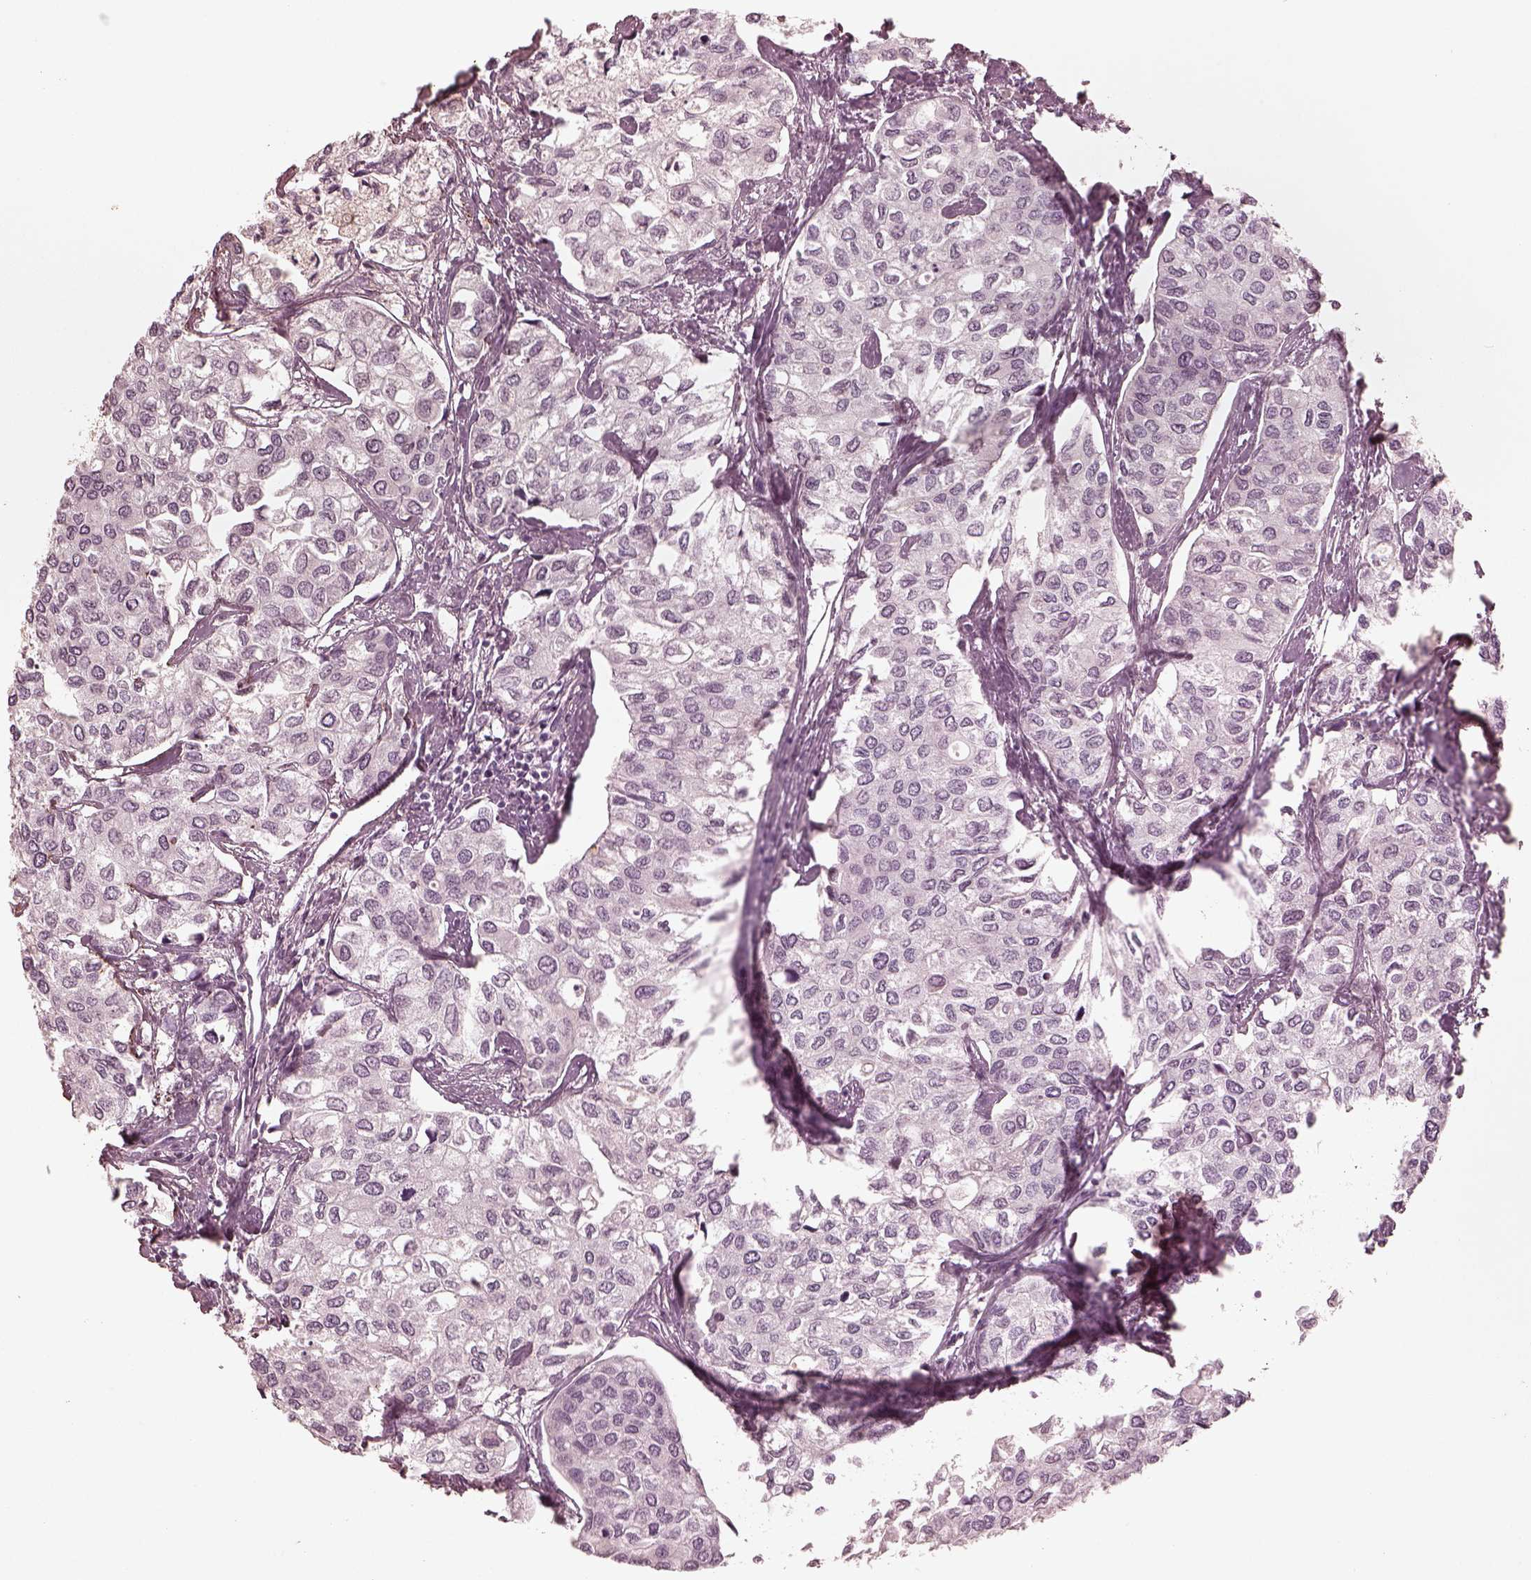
{"staining": {"intensity": "negative", "quantity": "none", "location": "none"}, "tissue": "urothelial cancer", "cell_type": "Tumor cells", "image_type": "cancer", "snomed": [{"axis": "morphology", "description": "Urothelial carcinoma, High grade"}, {"axis": "topography", "description": "Urinary bladder"}], "caption": "High-grade urothelial carcinoma was stained to show a protein in brown. There is no significant expression in tumor cells. Nuclei are stained in blue.", "gene": "KRT79", "patient": {"sex": "male", "age": 73}}